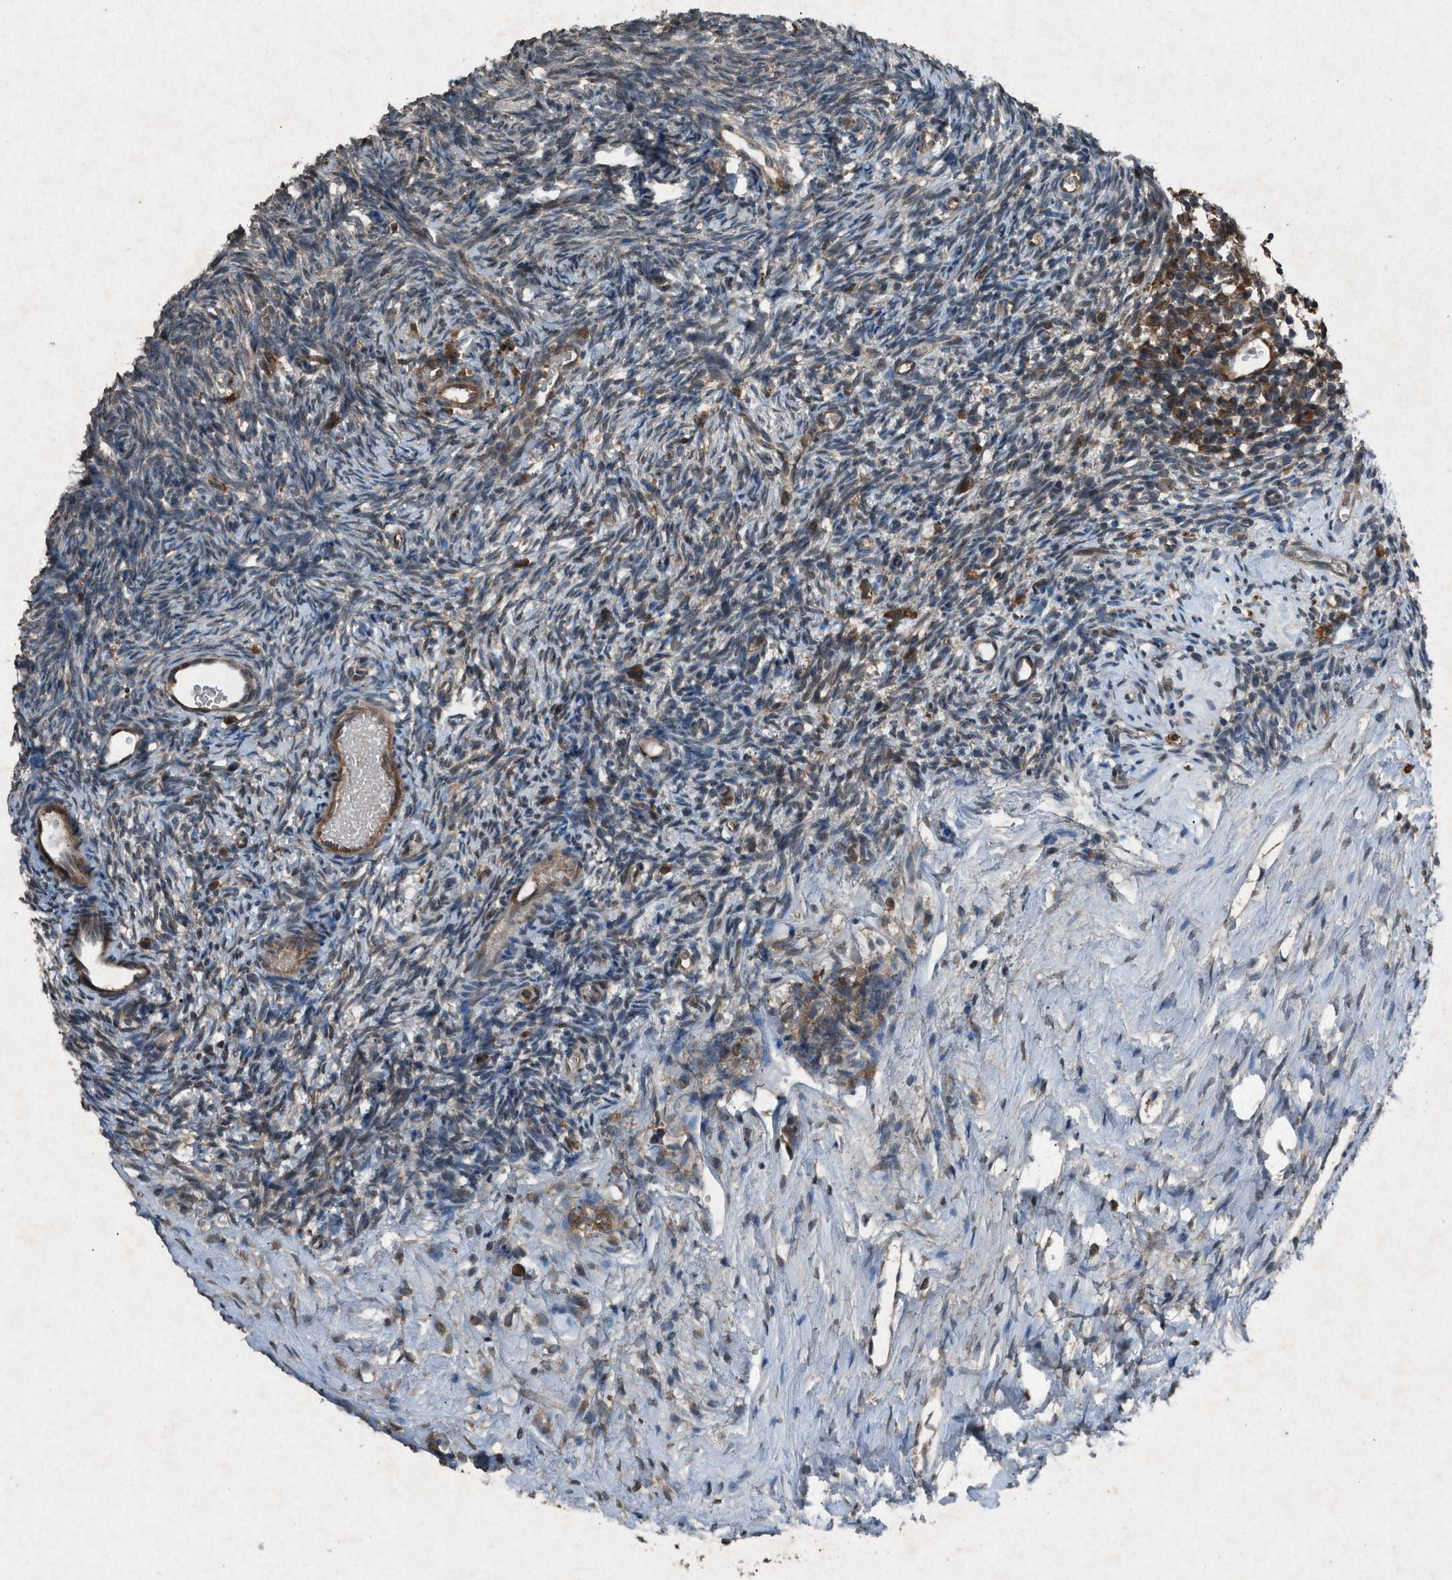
{"staining": {"intensity": "weak", "quantity": "25%-75%", "location": "cytoplasmic/membranous"}, "tissue": "ovary", "cell_type": "Ovarian stroma cells", "image_type": "normal", "snomed": [{"axis": "morphology", "description": "Normal tissue, NOS"}, {"axis": "topography", "description": "Ovary"}], "caption": "DAB (3,3'-diaminobenzidine) immunohistochemical staining of normal ovary demonstrates weak cytoplasmic/membranous protein staining in about 25%-75% of ovarian stroma cells.", "gene": "CALR", "patient": {"sex": "female", "age": 35}}